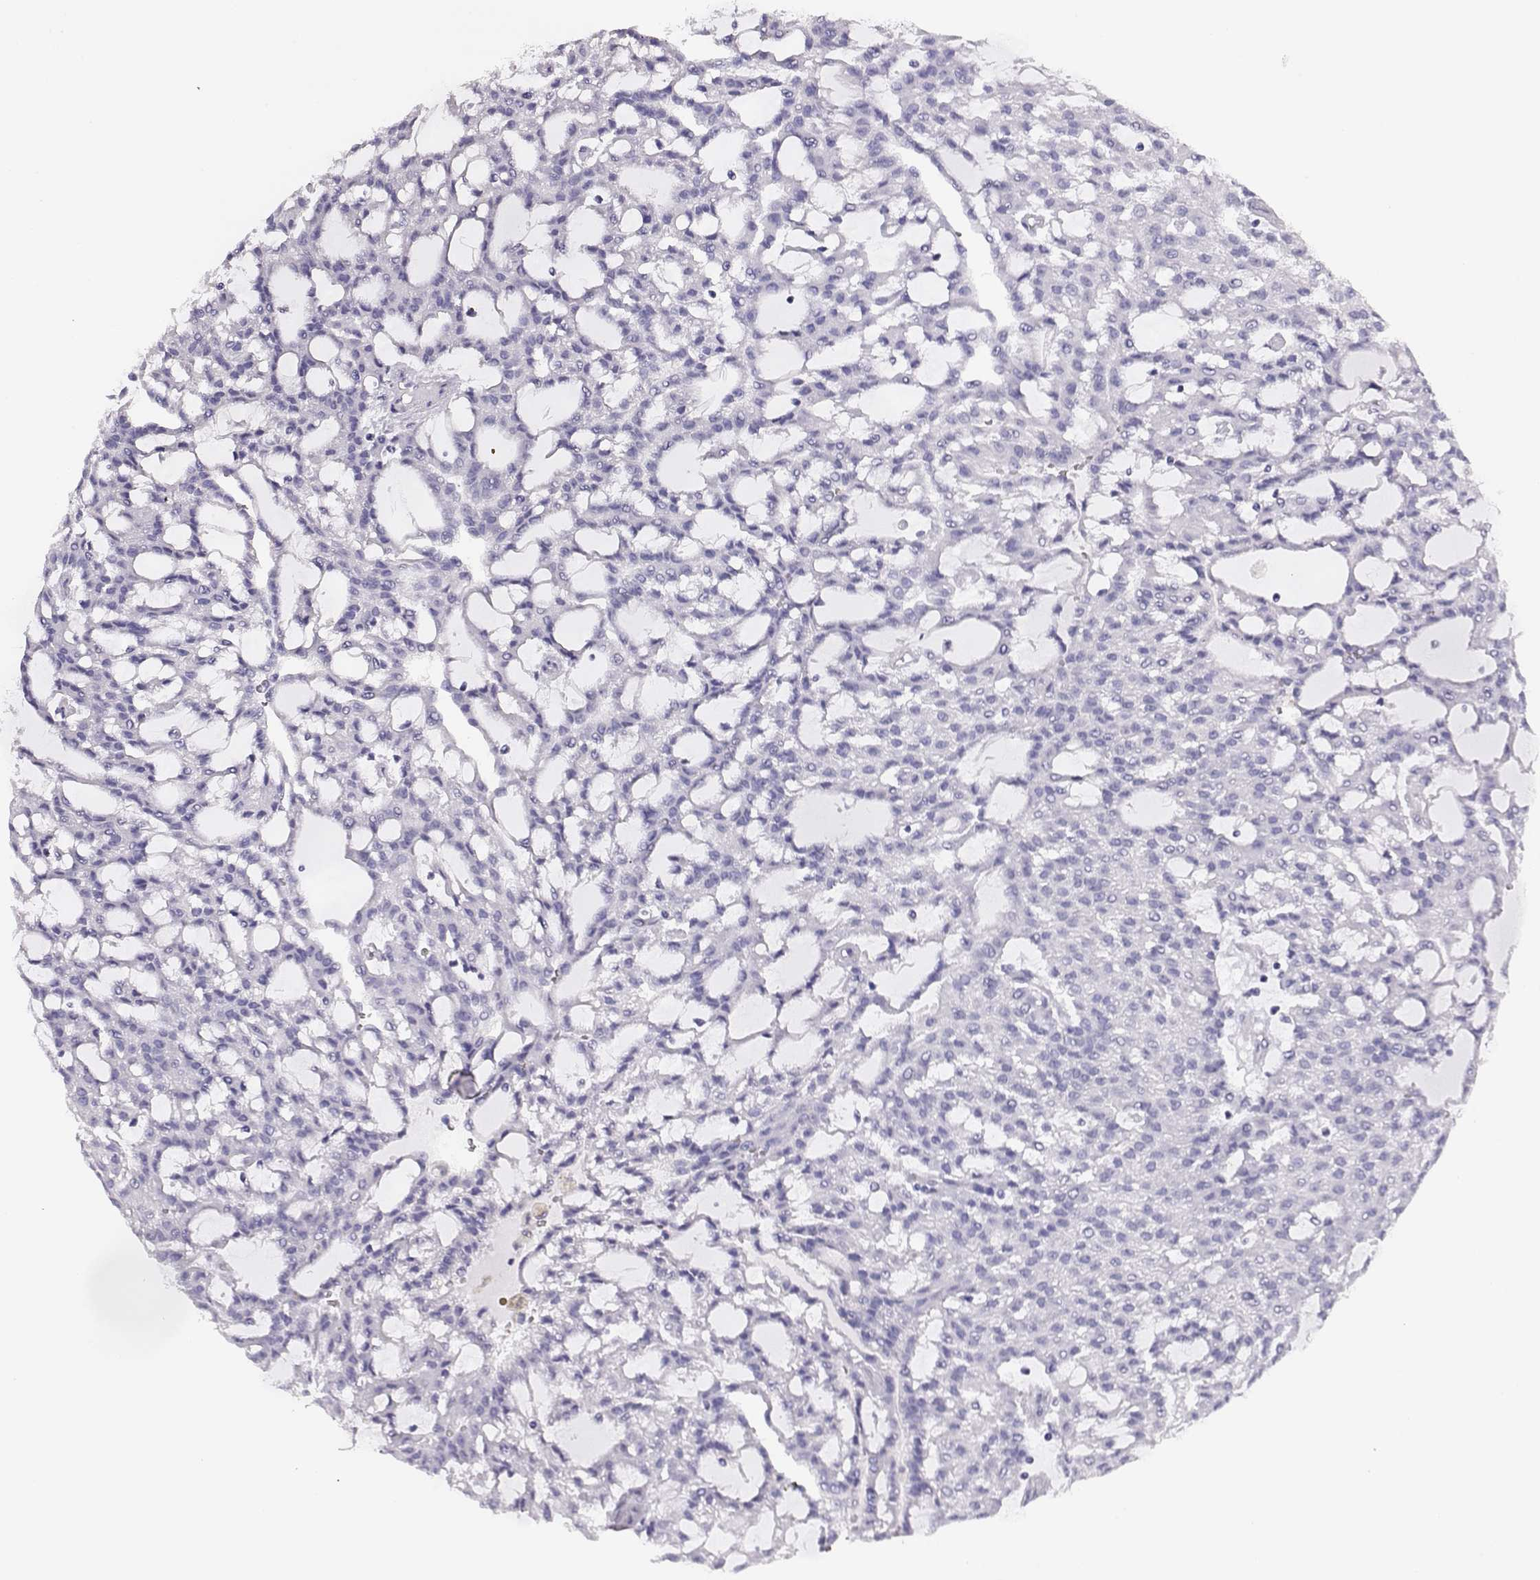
{"staining": {"intensity": "negative", "quantity": "none", "location": "none"}, "tissue": "renal cancer", "cell_type": "Tumor cells", "image_type": "cancer", "snomed": [{"axis": "morphology", "description": "Adenocarcinoma, NOS"}, {"axis": "topography", "description": "Kidney"}], "caption": "The micrograph reveals no significant staining in tumor cells of adenocarcinoma (renal).", "gene": "CRX", "patient": {"sex": "male", "age": 63}}